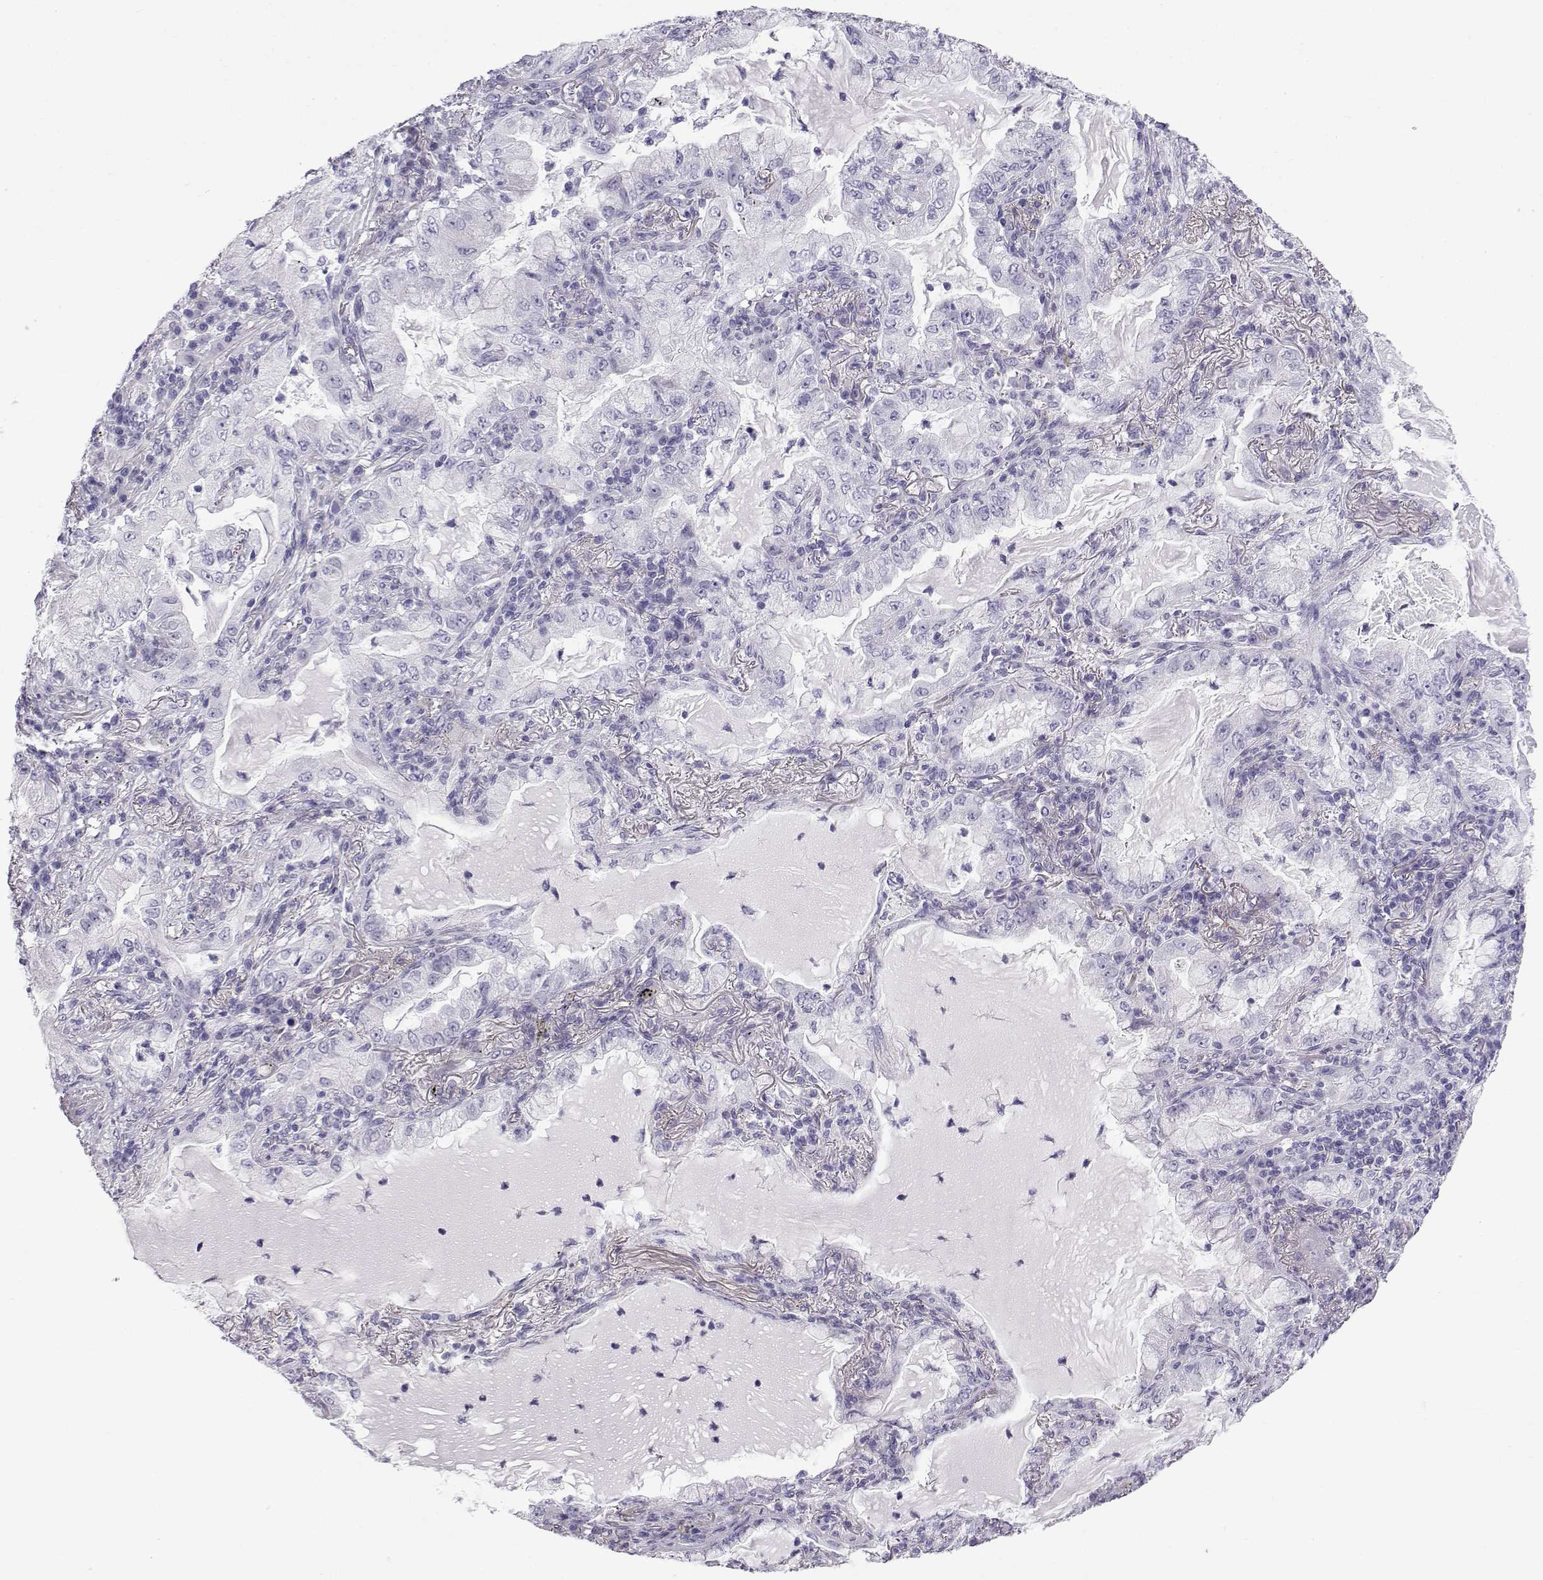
{"staining": {"intensity": "negative", "quantity": "none", "location": "none"}, "tissue": "lung cancer", "cell_type": "Tumor cells", "image_type": "cancer", "snomed": [{"axis": "morphology", "description": "Adenocarcinoma, NOS"}, {"axis": "topography", "description": "Lung"}], "caption": "High magnification brightfield microscopy of lung adenocarcinoma stained with DAB (brown) and counterstained with hematoxylin (blue): tumor cells show no significant positivity.", "gene": "RNASE12", "patient": {"sex": "female", "age": 73}}